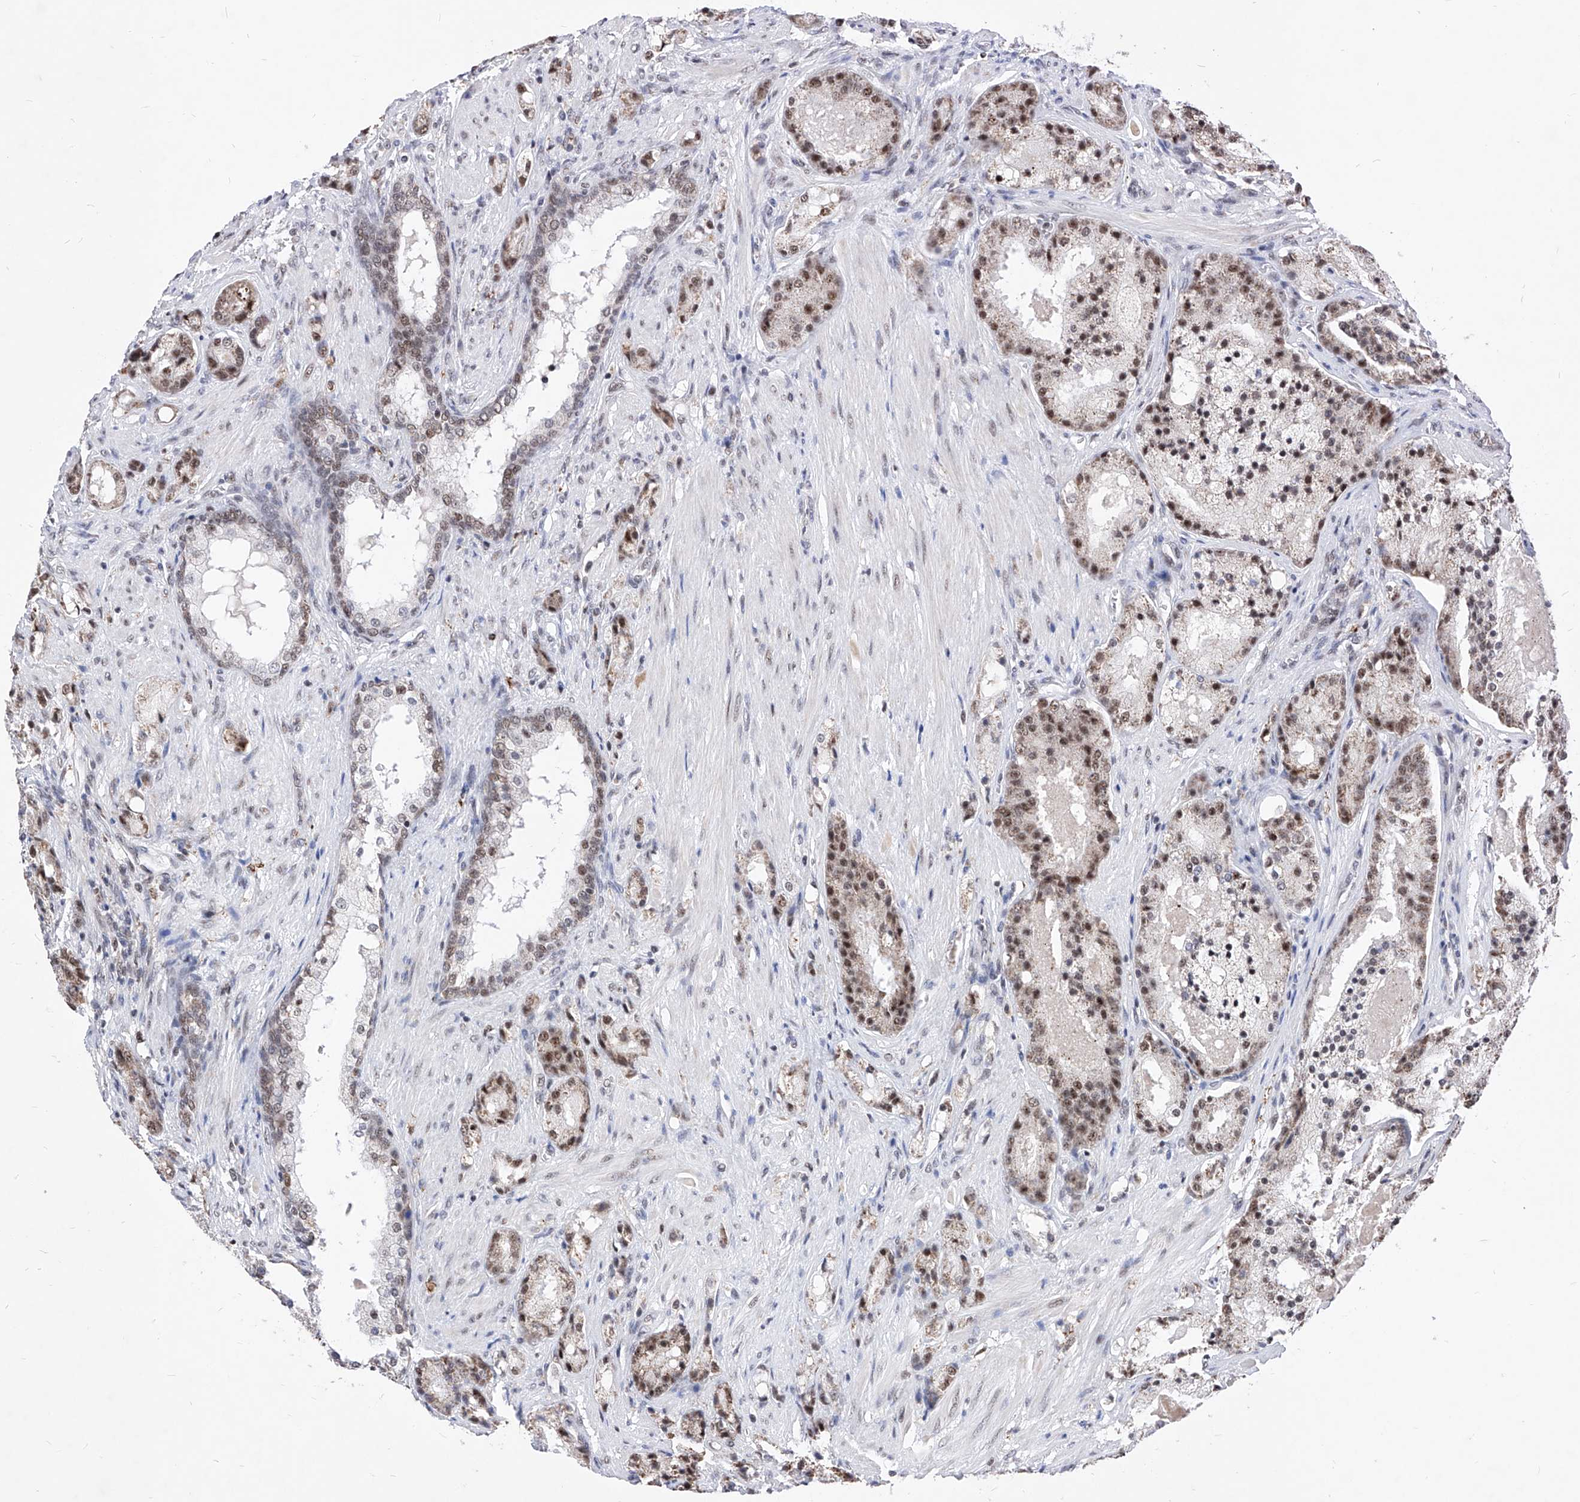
{"staining": {"intensity": "moderate", "quantity": ">75%", "location": "nuclear"}, "tissue": "prostate cancer", "cell_type": "Tumor cells", "image_type": "cancer", "snomed": [{"axis": "morphology", "description": "Adenocarcinoma, High grade"}, {"axis": "topography", "description": "Prostate"}], "caption": "Immunohistochemical staining of human high-grade adenocarcinoma (prostate) shows medium levels of moderate nuclear protein expression in approximately >75% of tumor cells. (Brightfield microscopy of DAB IHC at high magnification).", "gene": "PHF5A", "patient": {"sex": "male", "age": 60}}